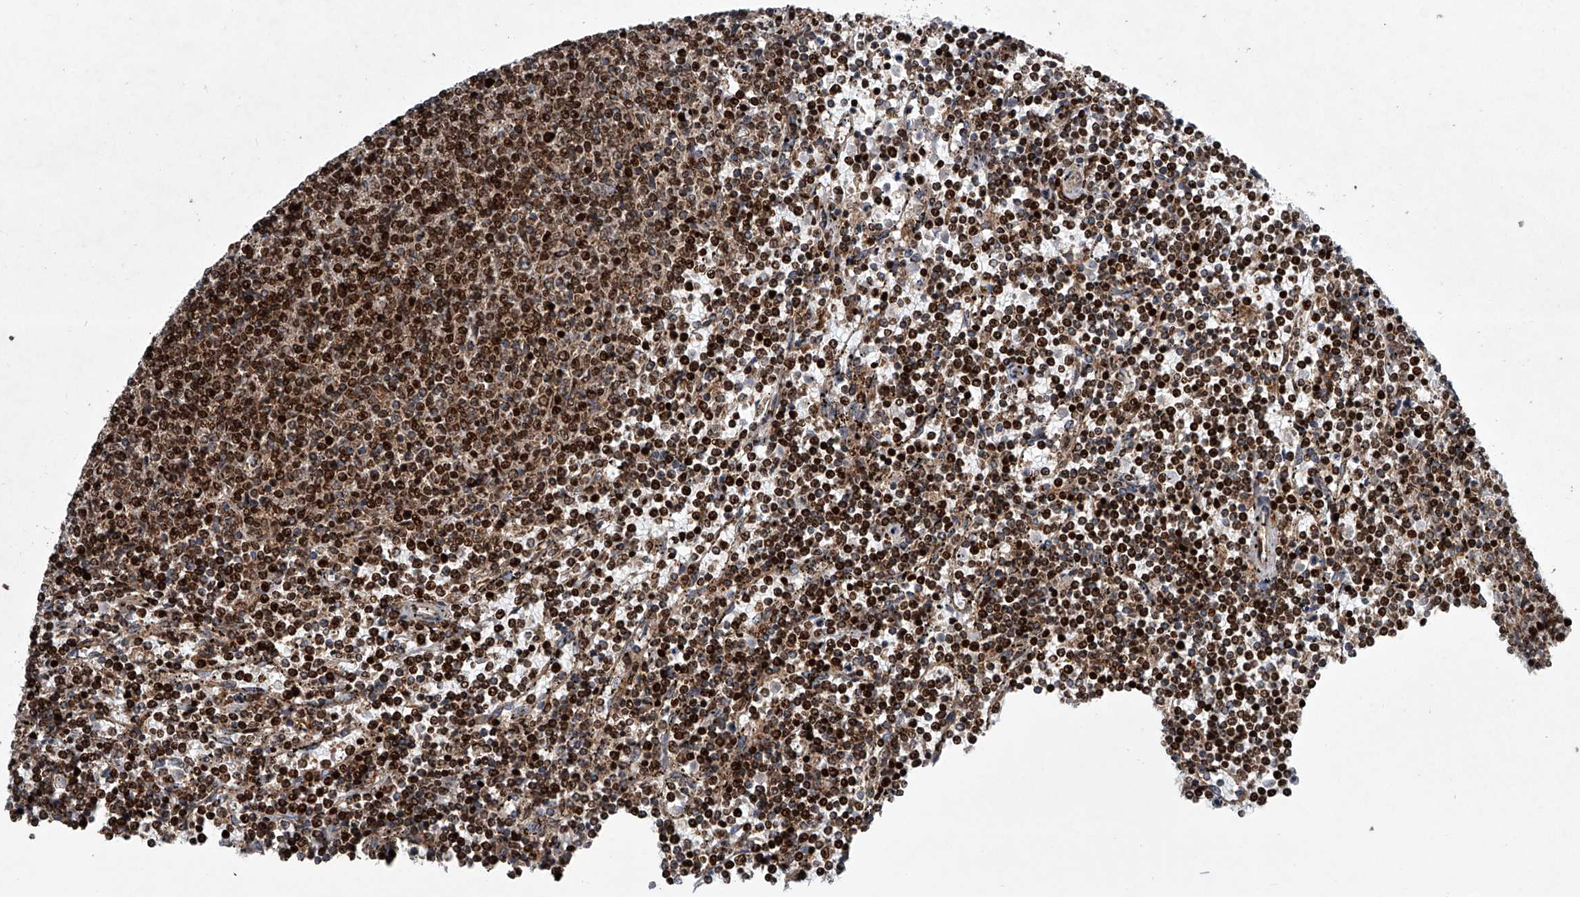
{"staining": {"intensity": "strong", "quantity": ">75%", "location": "cytoplasmic/membranous,nuclear"}, "tissue": "lymphoma", "cell_type": "Tumor cells", "image_type": "cancer", "snomed": [{"axis": "morphology", "description": "Malignant lymphoma, non-Hodgkin's type, Low grade"}, {"axis": "topography", "description": "Spleen"}], "caption": "Tumor cells display high levels of strong cytoplasmic/membranous and nuclear expression in approximately >75% of cells in malignant lymphoma, non-Hodgkin's type (low-grade).", "gene": "STRADA", "patient": {"sex": "female", "age": 50}}